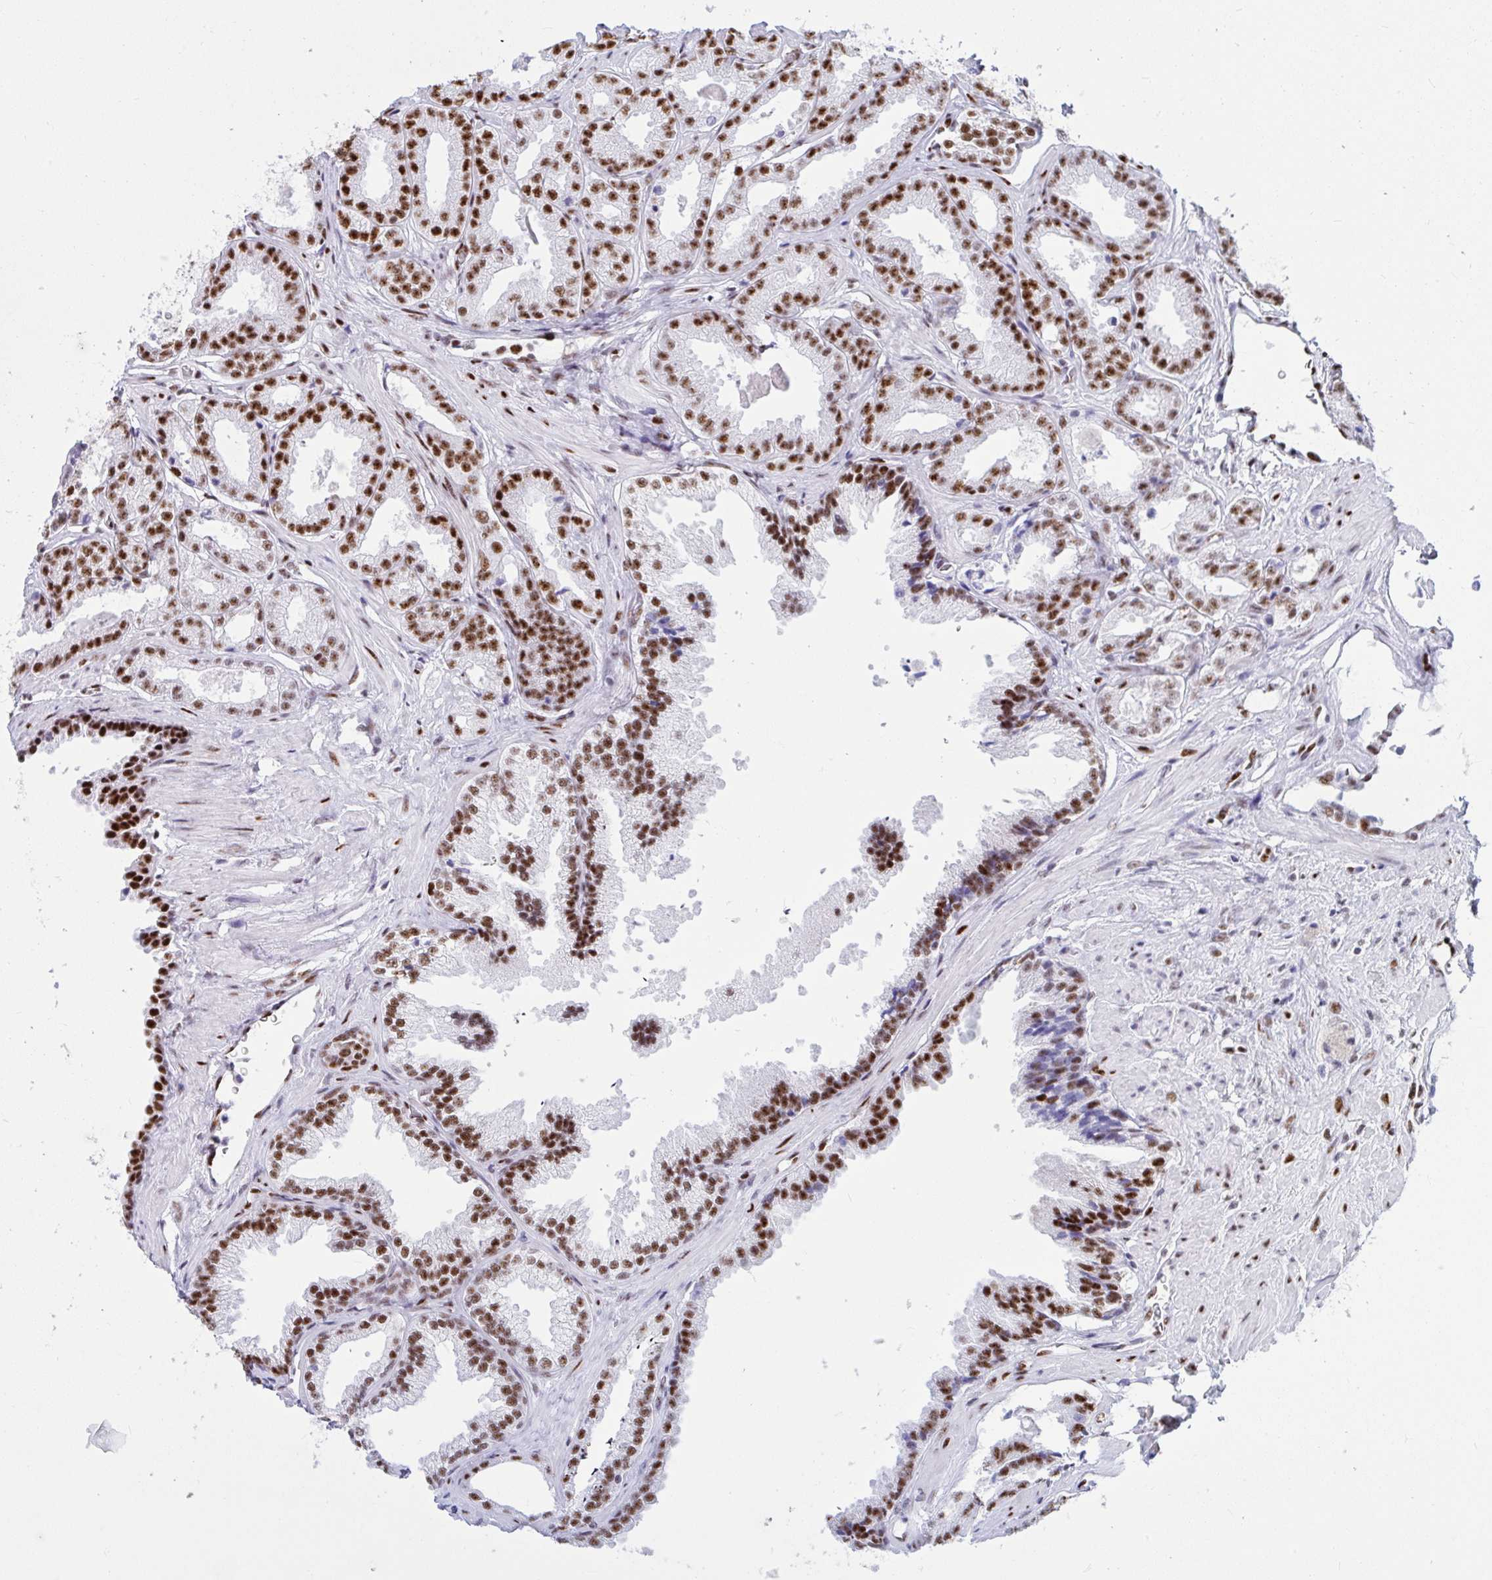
{"staining": {"intensity": "strong", "quantity": ">75%", "location": "nuclear"}, "tissue": "prostate cancer", "cell_type": "Tumor cells", "image_type": "cancer", "snomed": [{"axis": "morphology", "description": "Adenocarcinoma, Low grade"}, {"axis": "topography", "description": "Prostate"}], "caption": "IHC (DAB (3,3'-diaminobenzidine)) staining of prostate adenocarcinoma (low-grade) displays strong nuclear protein positivity in approximately >75% of tumor cells.", "gene": "IKZF2", "patient": {"sex": "male", "age": 67}}